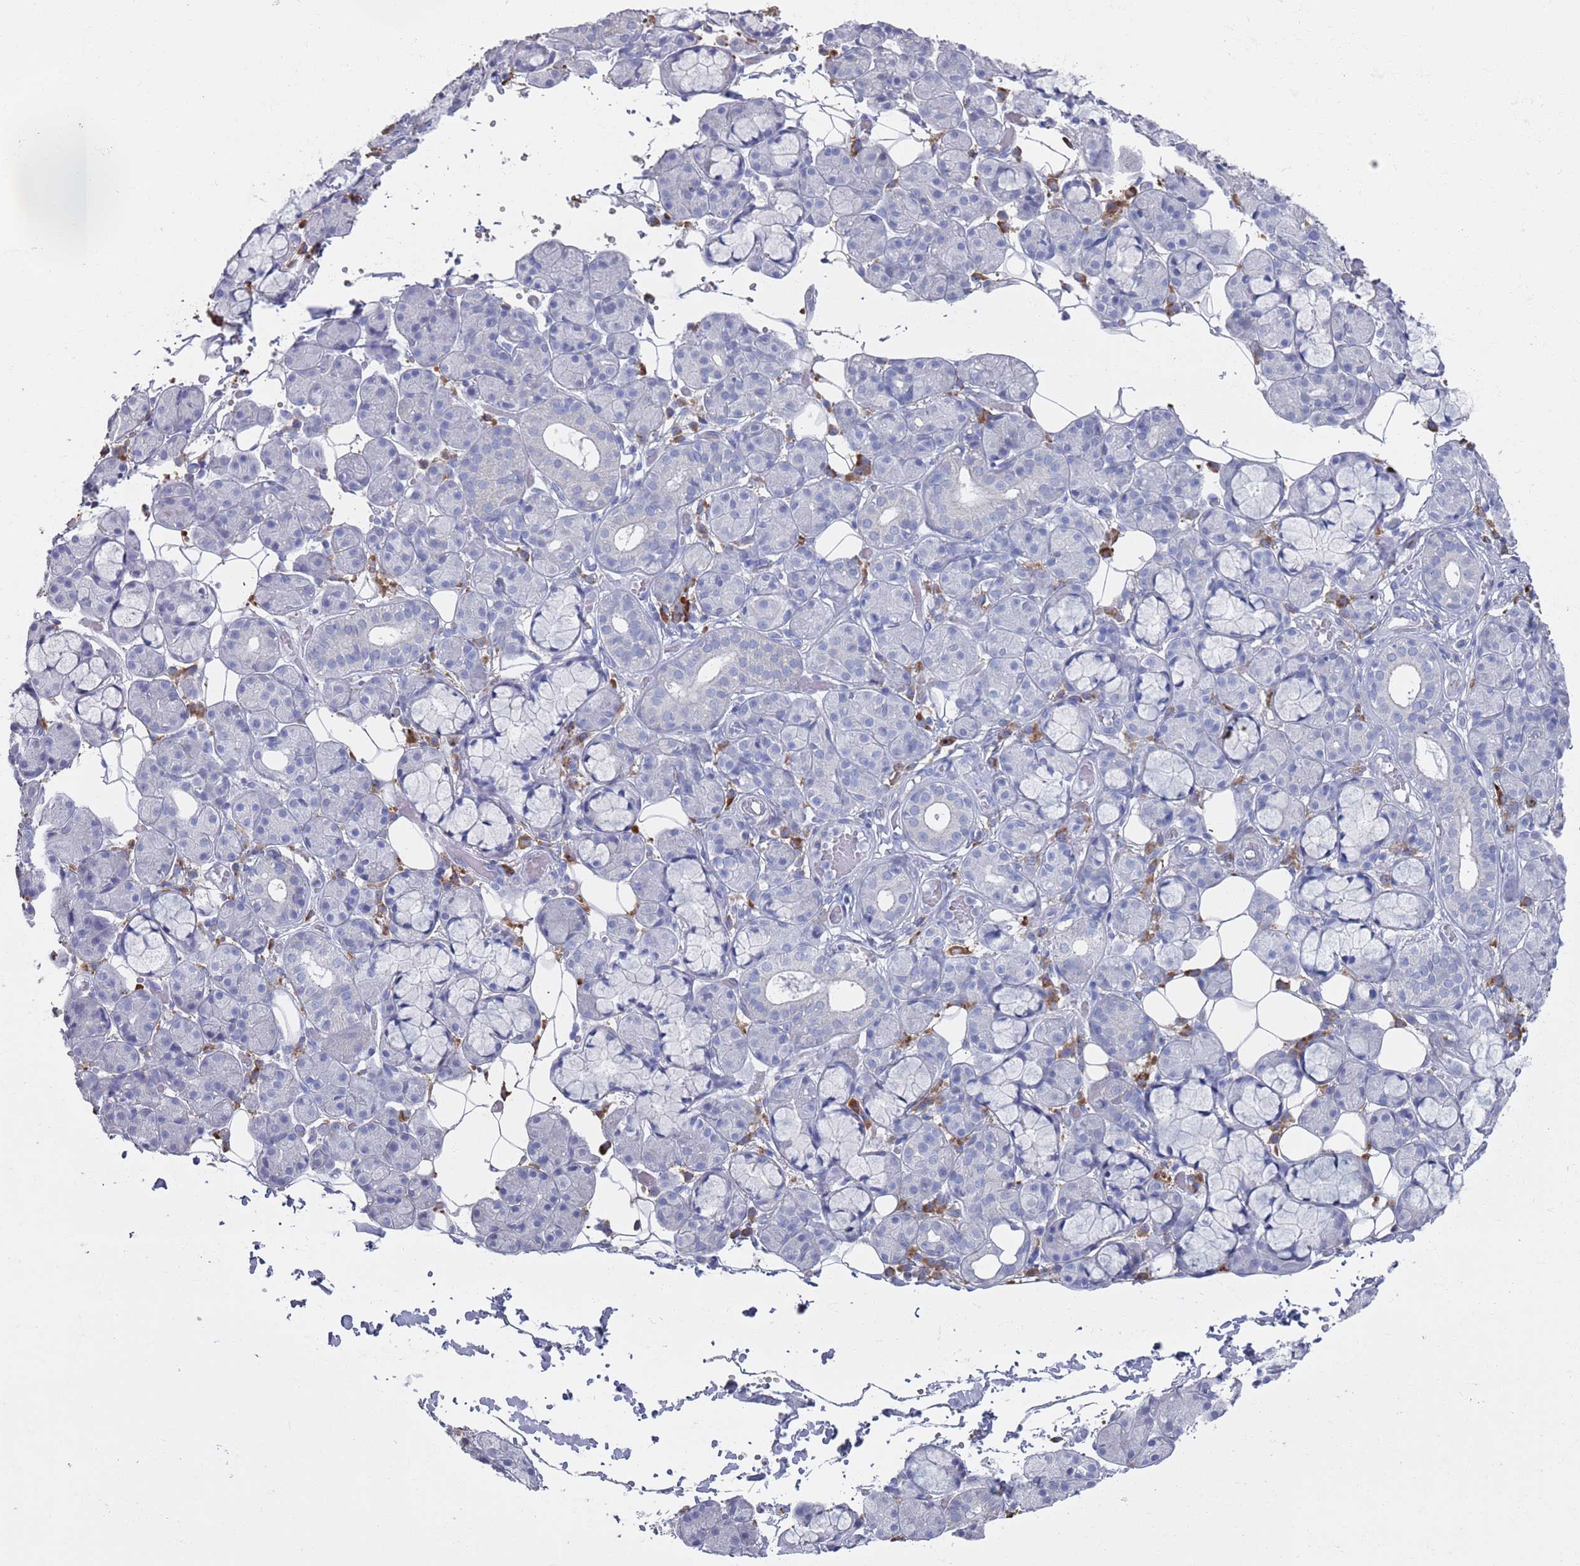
{"staining": {"intensity": "negative", "quantity": "none", "location": "none"}, "tissue": "salivary gland", "cell_type": "Glandular cells", "image_type": "normal", "snomed": [{"axis": "morphology", "description": "Normal tissue, NOS"}, {"axis": "topography", "description": "Salivary gland"}], "caption": "DAB immunohistochemical staining of benign salivary gland reveals no significant expression in glandular cells. The staining was performed using DAB to visualize the protein expression in brown, while the nuclei were stained in blue with hematoxylin (Magnification: 20x).", "gene": "MAT1A", "patient": {"sex": "male", "age": 63}}